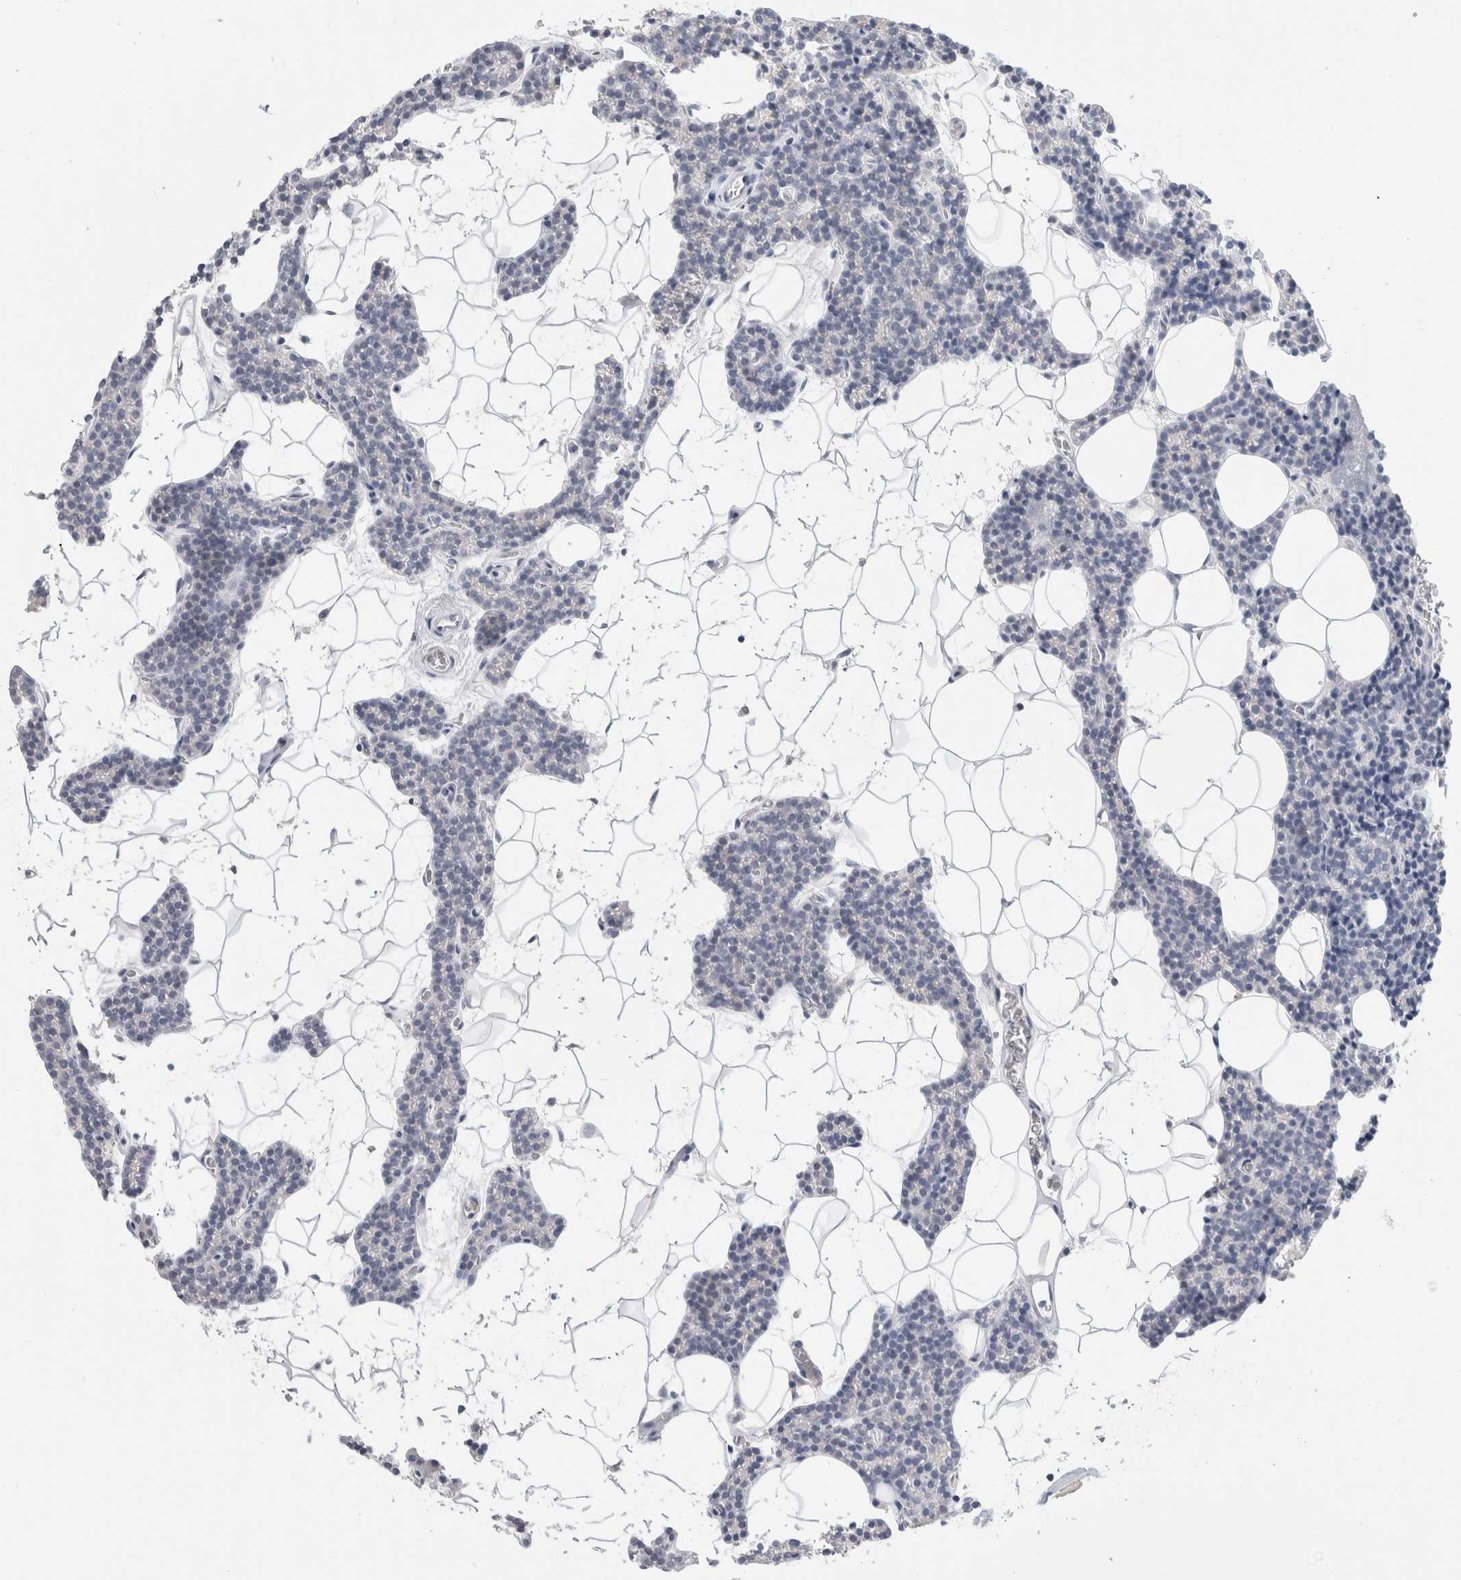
{"staining": {"intensity": "negative", "quantity": "none", "location": "none"}, "tissue": "parathyroid gland", "cell_type": "Glandular cells", "image_type": "normal", "snomed": [{"axis": "morphology", "description": "Normal tissue, NOS"}, {"axis": "topography", "description": "Parathyroid gland"}], "caption": "This photomicrograph is of normal parathyroid gland stained with immunohistochemistry (IHC) to label a protein in brown with the nuclei are counter-stained blue. There is no positivity in glandular cells. Brightfield microscopy of immunohistochemistry stained with DAB (brown) and hematoxylin (blue), captured at high magnification.", "gene": "BCAN", "patient": {"sex": "male", "age": 42}}